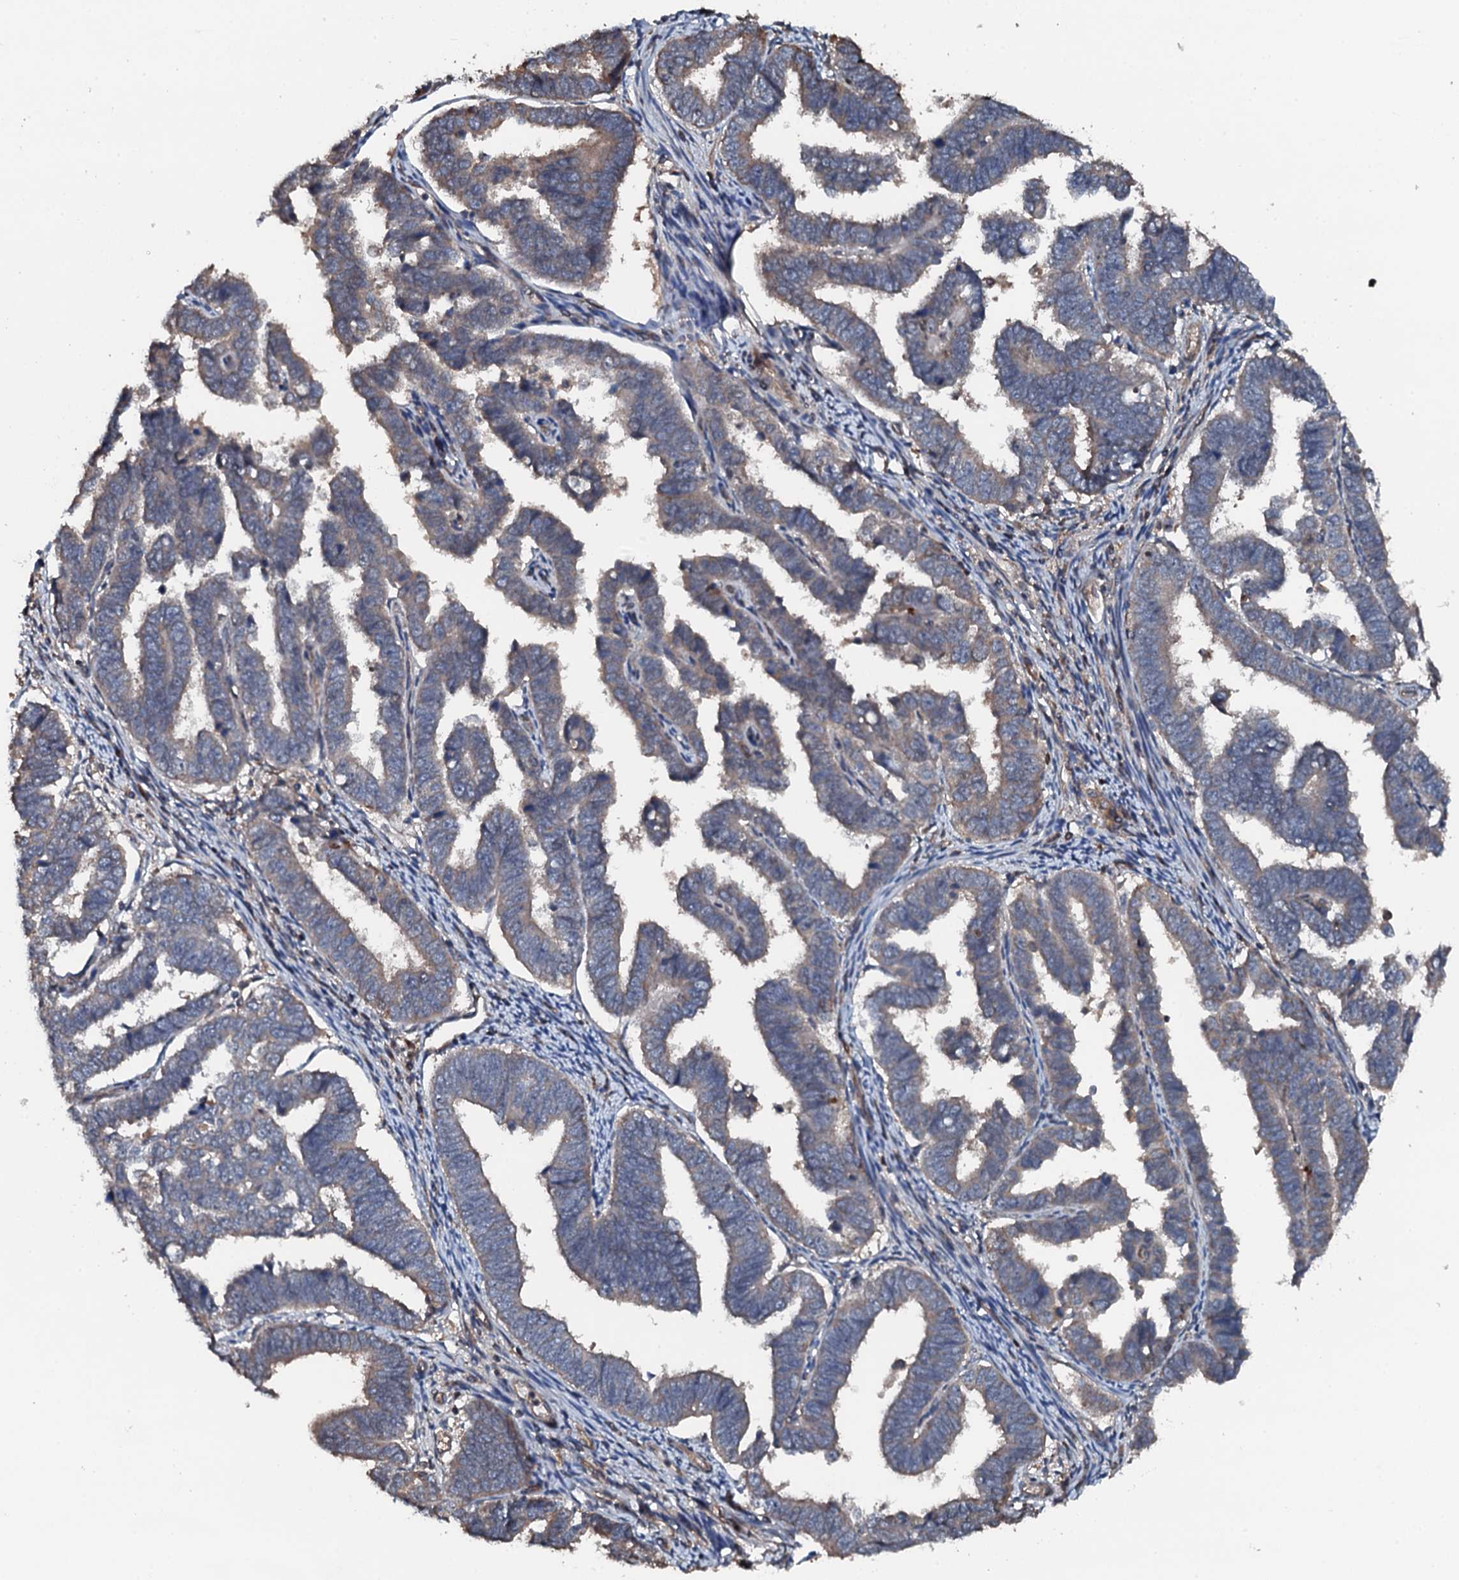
{"staining": {"intensity": "weak", "quantity": "<25%", "location": "cytoplasmic/membranous"}, "tissue": "endometrial cancer", "cell_type": "Tumor cells", "image_type": "cancer", "snomed": [{"axis": "morphology", "description": "Adenocarcinoma, NOS"}, {"axis": "topography", "description": "Endometrium"}], "caption": "Immunohistochemistry (IHC) photomicrograph of adenocarcinoma (endometrial) stained for a protein (brown), which reveals no staining in tumor cells.", "gene": "FLYWCH1", "patient": {"sex": "female", "age": 75}}